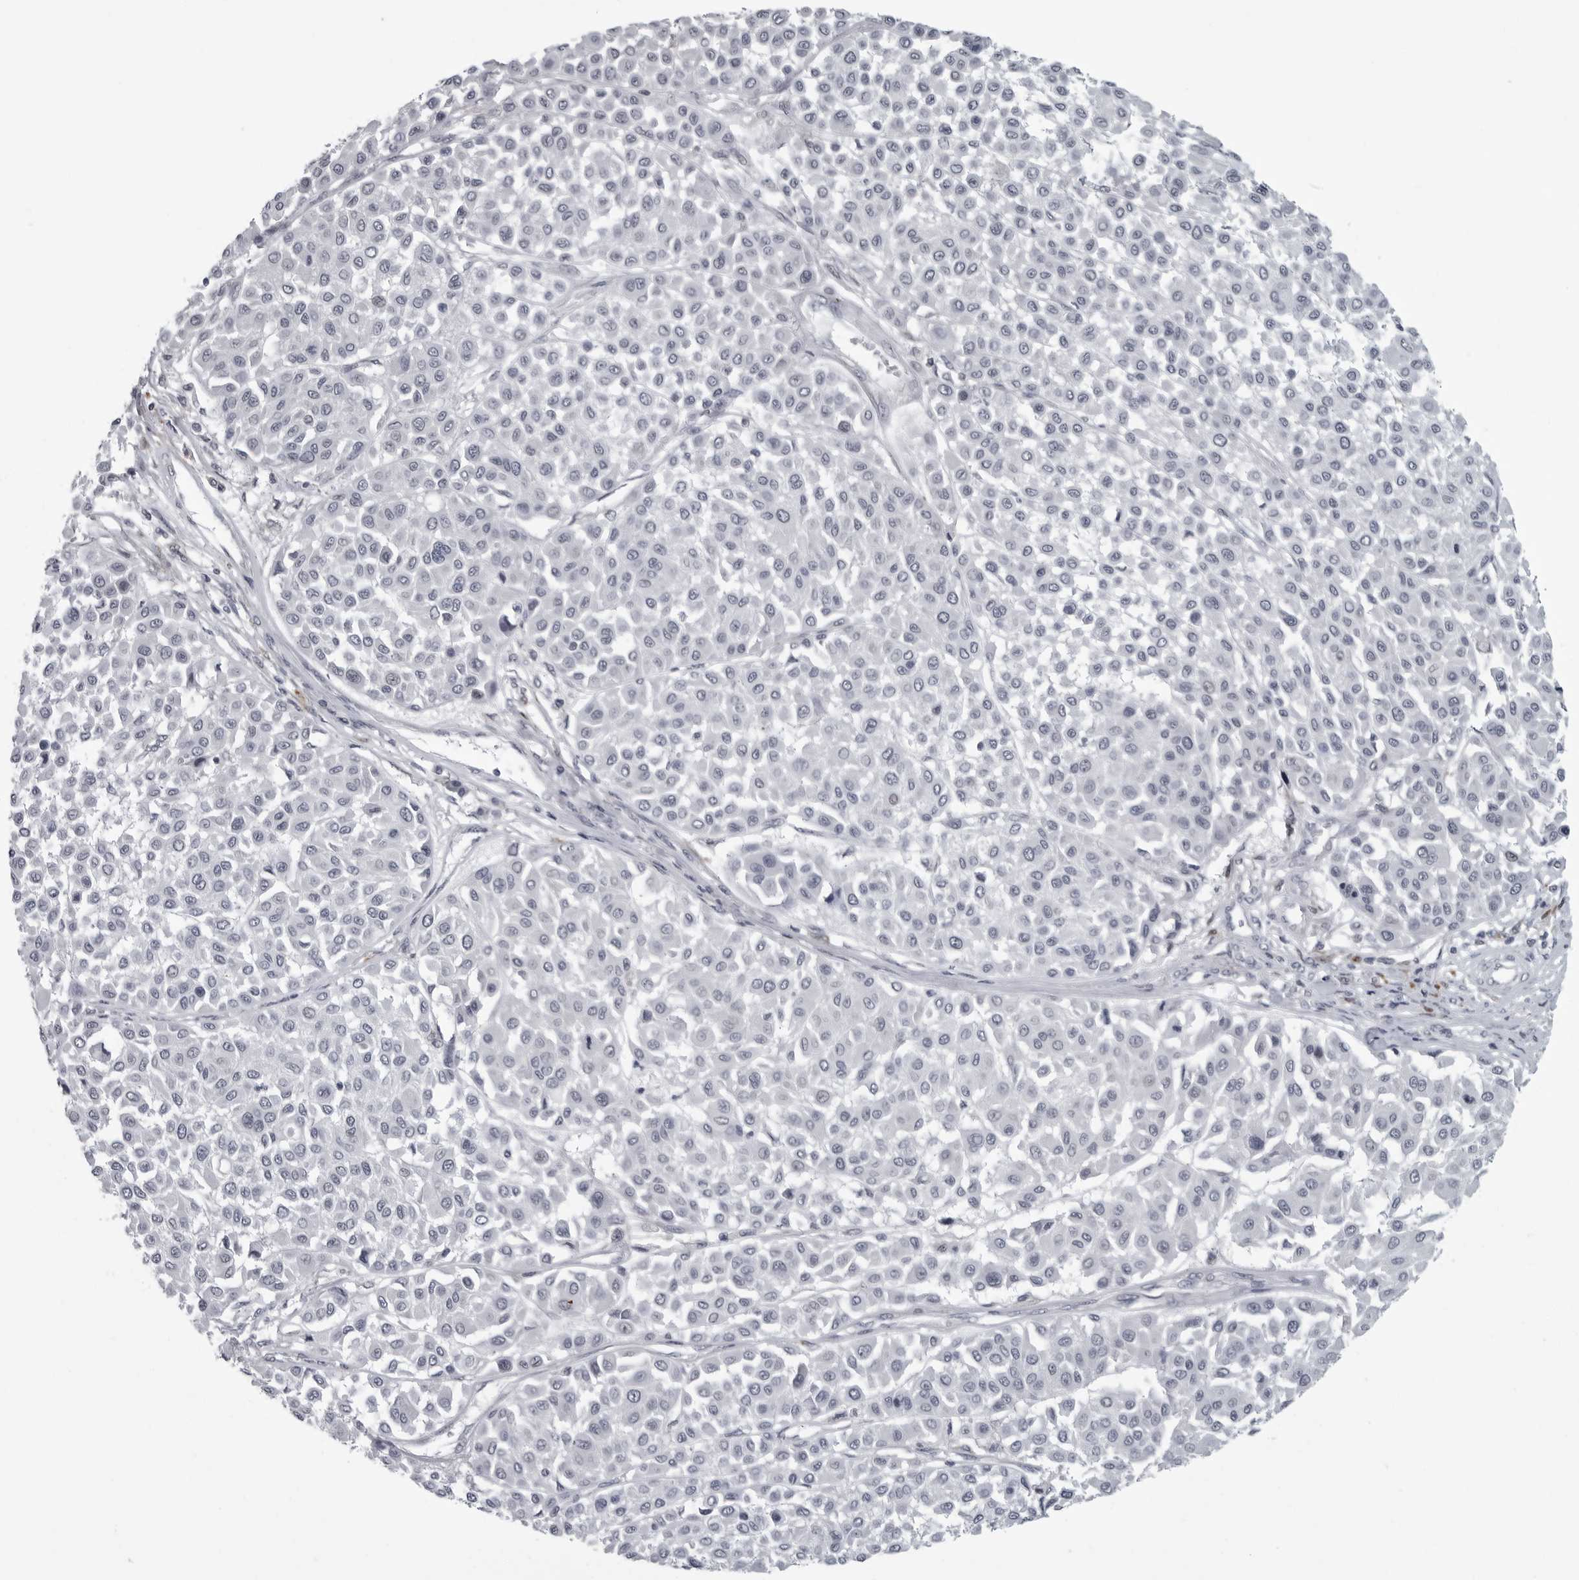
{"staining": {"intensity": "negative", "quantity": "none", "location": "none"}, "tissue": "melanoma", "cell_type": "Tumor cells", "image_type": "cancer", "snomed": [{"axis": "morphology", "description": "Malignant melanoma, Metastatic site"}, {"axis": "topography", "description": "Soft tissue"}], "caption": "Immunohistochemistry (IHC) histopathology image of neoplastic tissue: human melanoma stained with DAB (3,3'-diaminobenzidine) demonstrates no significant protein expression in tumor cells. (Immunohistochemistry, brightfield microscopy, high magnification).", "gene": "LYSMD1", "patient": {"sex": "male", "age": 41}}